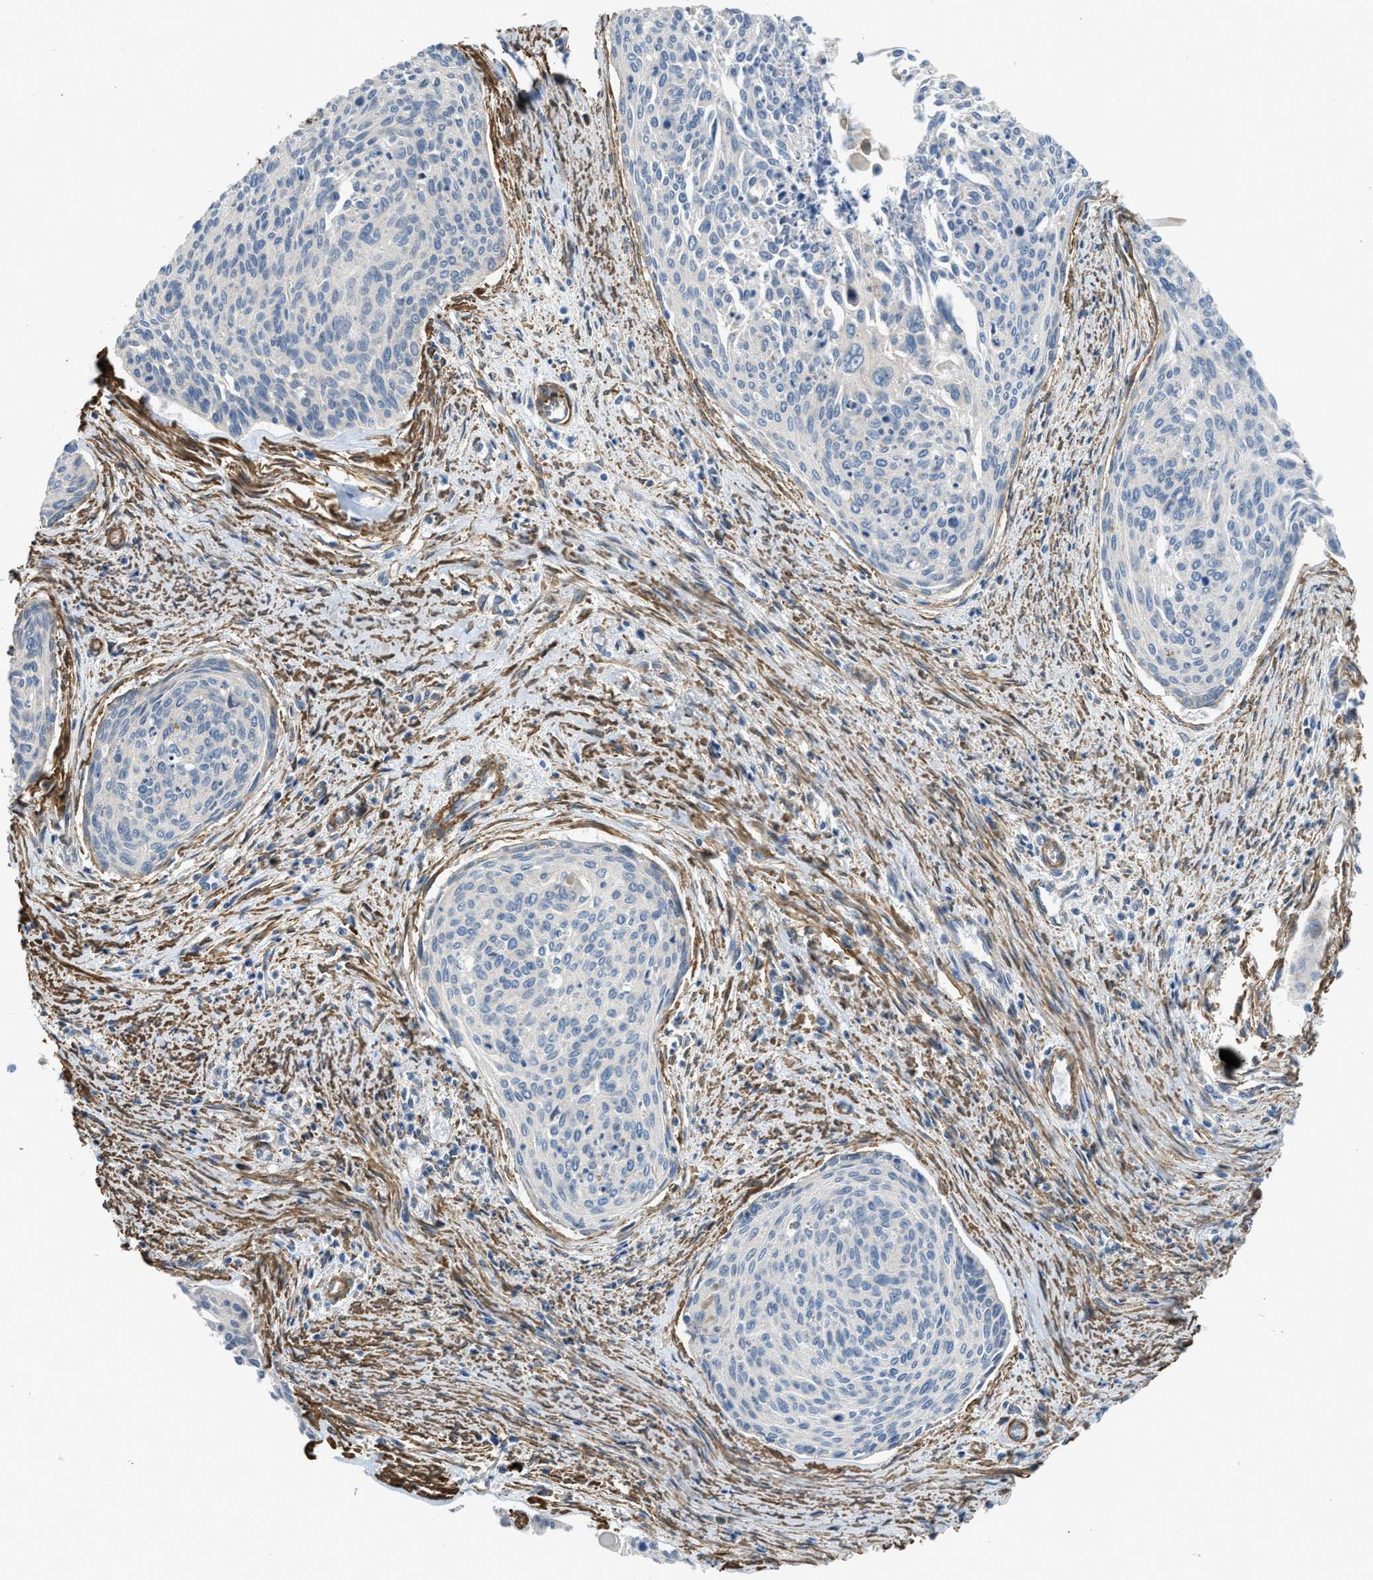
{"staining": {"intensity": "negative", "quantity": "none", "location": "none"}, "tissue": "cervical cancer", "cell_type": "Tumor cells", "image_type": "cancer", "snomed": [{"axis": "morphology", "description": "Squamous cell carcinoma, NOS"}, {"axis": "topography", "description": "Cervix"}], "caption": "Immunohistochemistry (IHC) of human cervical squamous cell carcinoma exhibits no expression in tumor cells.", "gene": "BMPR1A", "patient": {"sex": "female", "age": 55}}